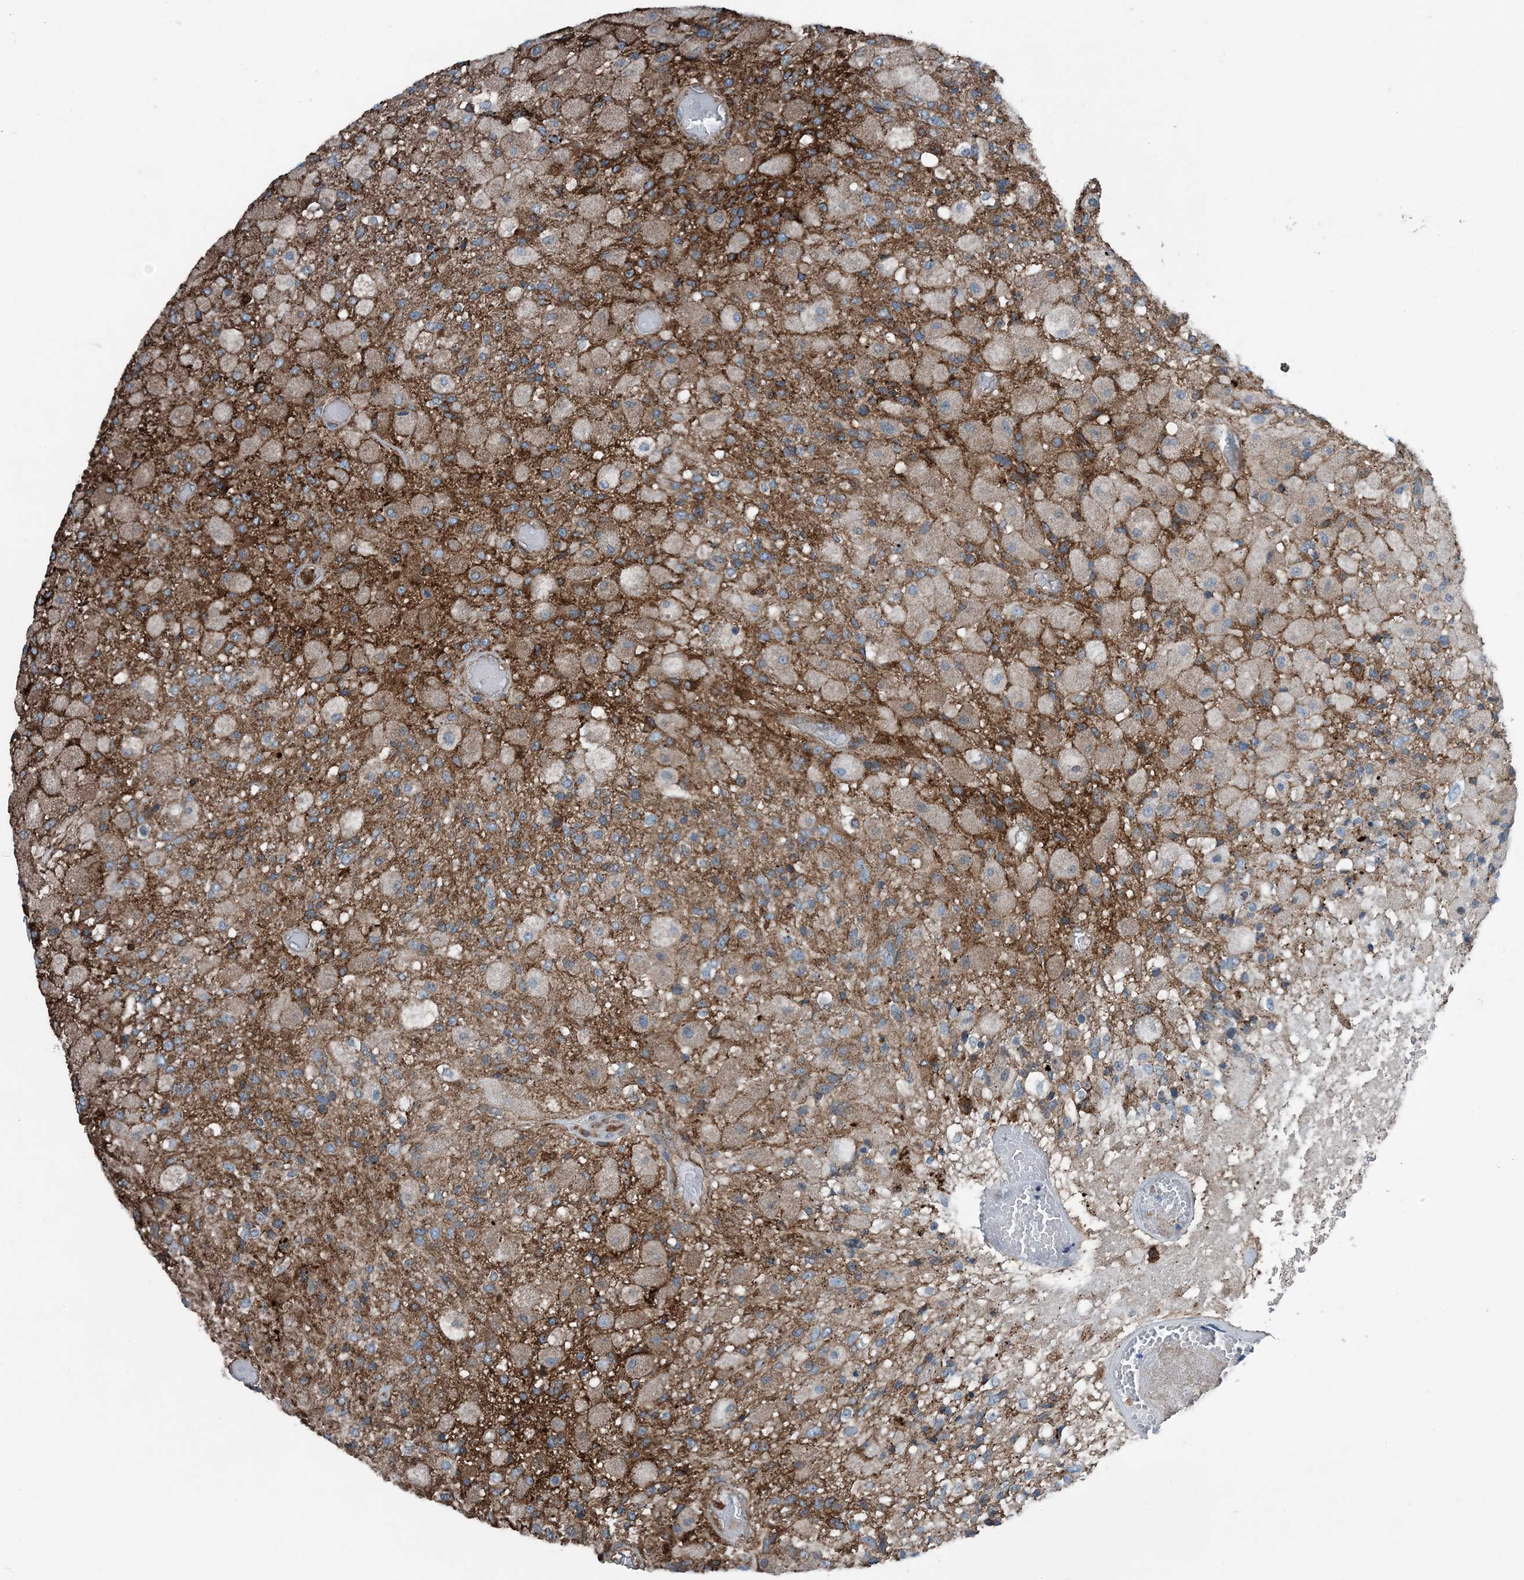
{"staining": {"intensity": "moderate", "quantity": "<25%", "location": "cytoplasmic/membranous"}, "tissue": "glioma", "cell_type": "Tumor cells", "image_type": "cancer", "snomed": [{"axis": "morphology", "description": "Normal tissue, NOS"}, {"axis": "morphology", "description": "Glioma, malignant, High grade"}, {"axis": "topography", "description": "Cerebral cortex"}], "caption": "A histopathology image showing moderate cytoplasmic/membranous staining in approximately <25% of tumor cells in malignant glioma (high-grade), as visualized by brown immunohistochemical staining.", "gene": "CFL1", "patient": {"sex": "male", "age": 77}}